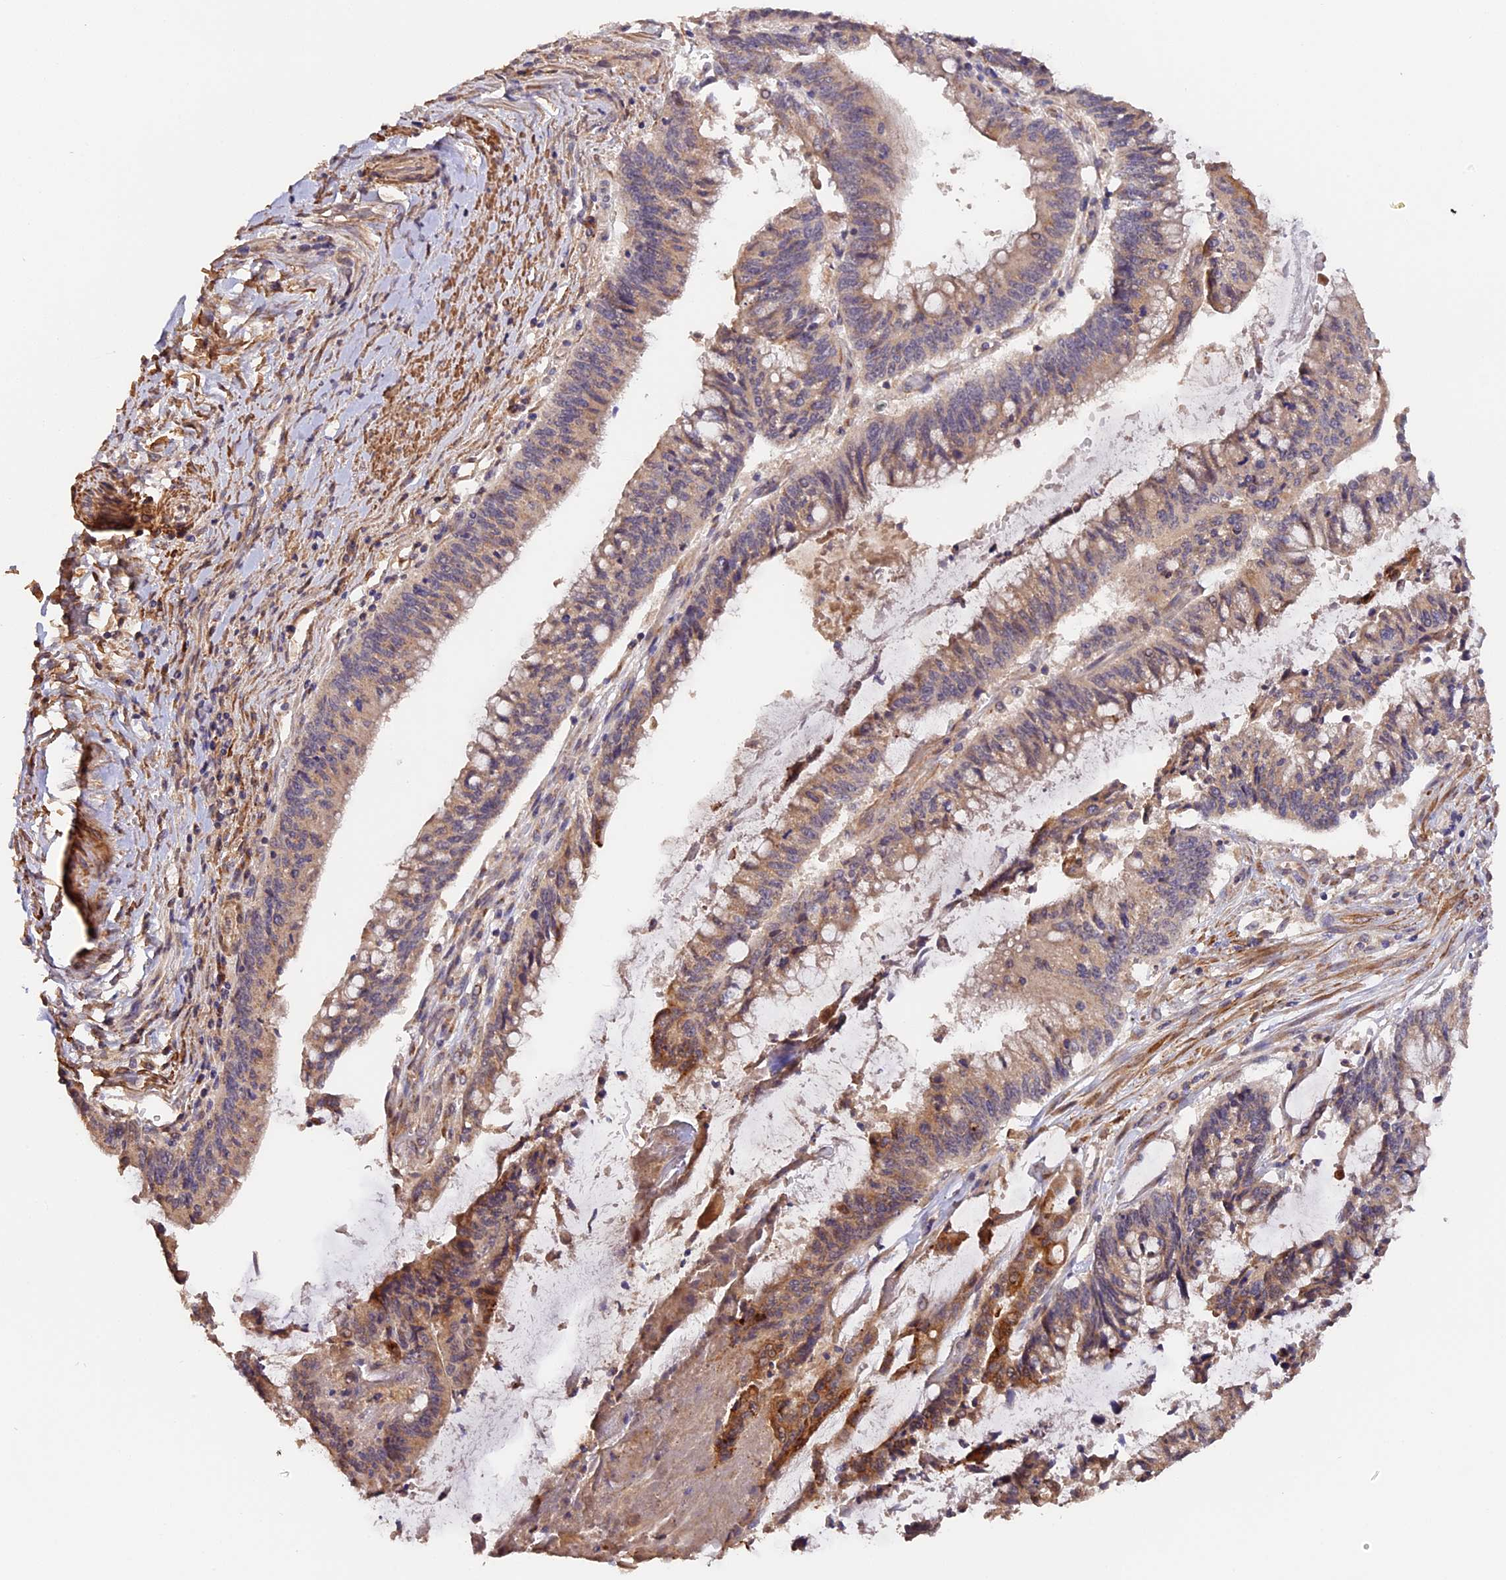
{"staining": {"intensity": "weak", "quantity": ">75%", "location": "cytoplasmic/membranous"}, "tissue": "pancreatic cancer", "cell_type": "Tumor cells", "image_type": "cancer", "snomed": [{"axis": "morphology", "description": "Adenocarcinoma, NOS"}, {"axis": "topography", "description": "Pancreas"}], "caption": "Pancreatic cancer stained for a protein (brown) demonstrates weak cytoplasmic/membranous positive expression in approximately >75% of tumor cells.", "gene": "TANGO6", "patient": {"sex": "female", "age": 50}}